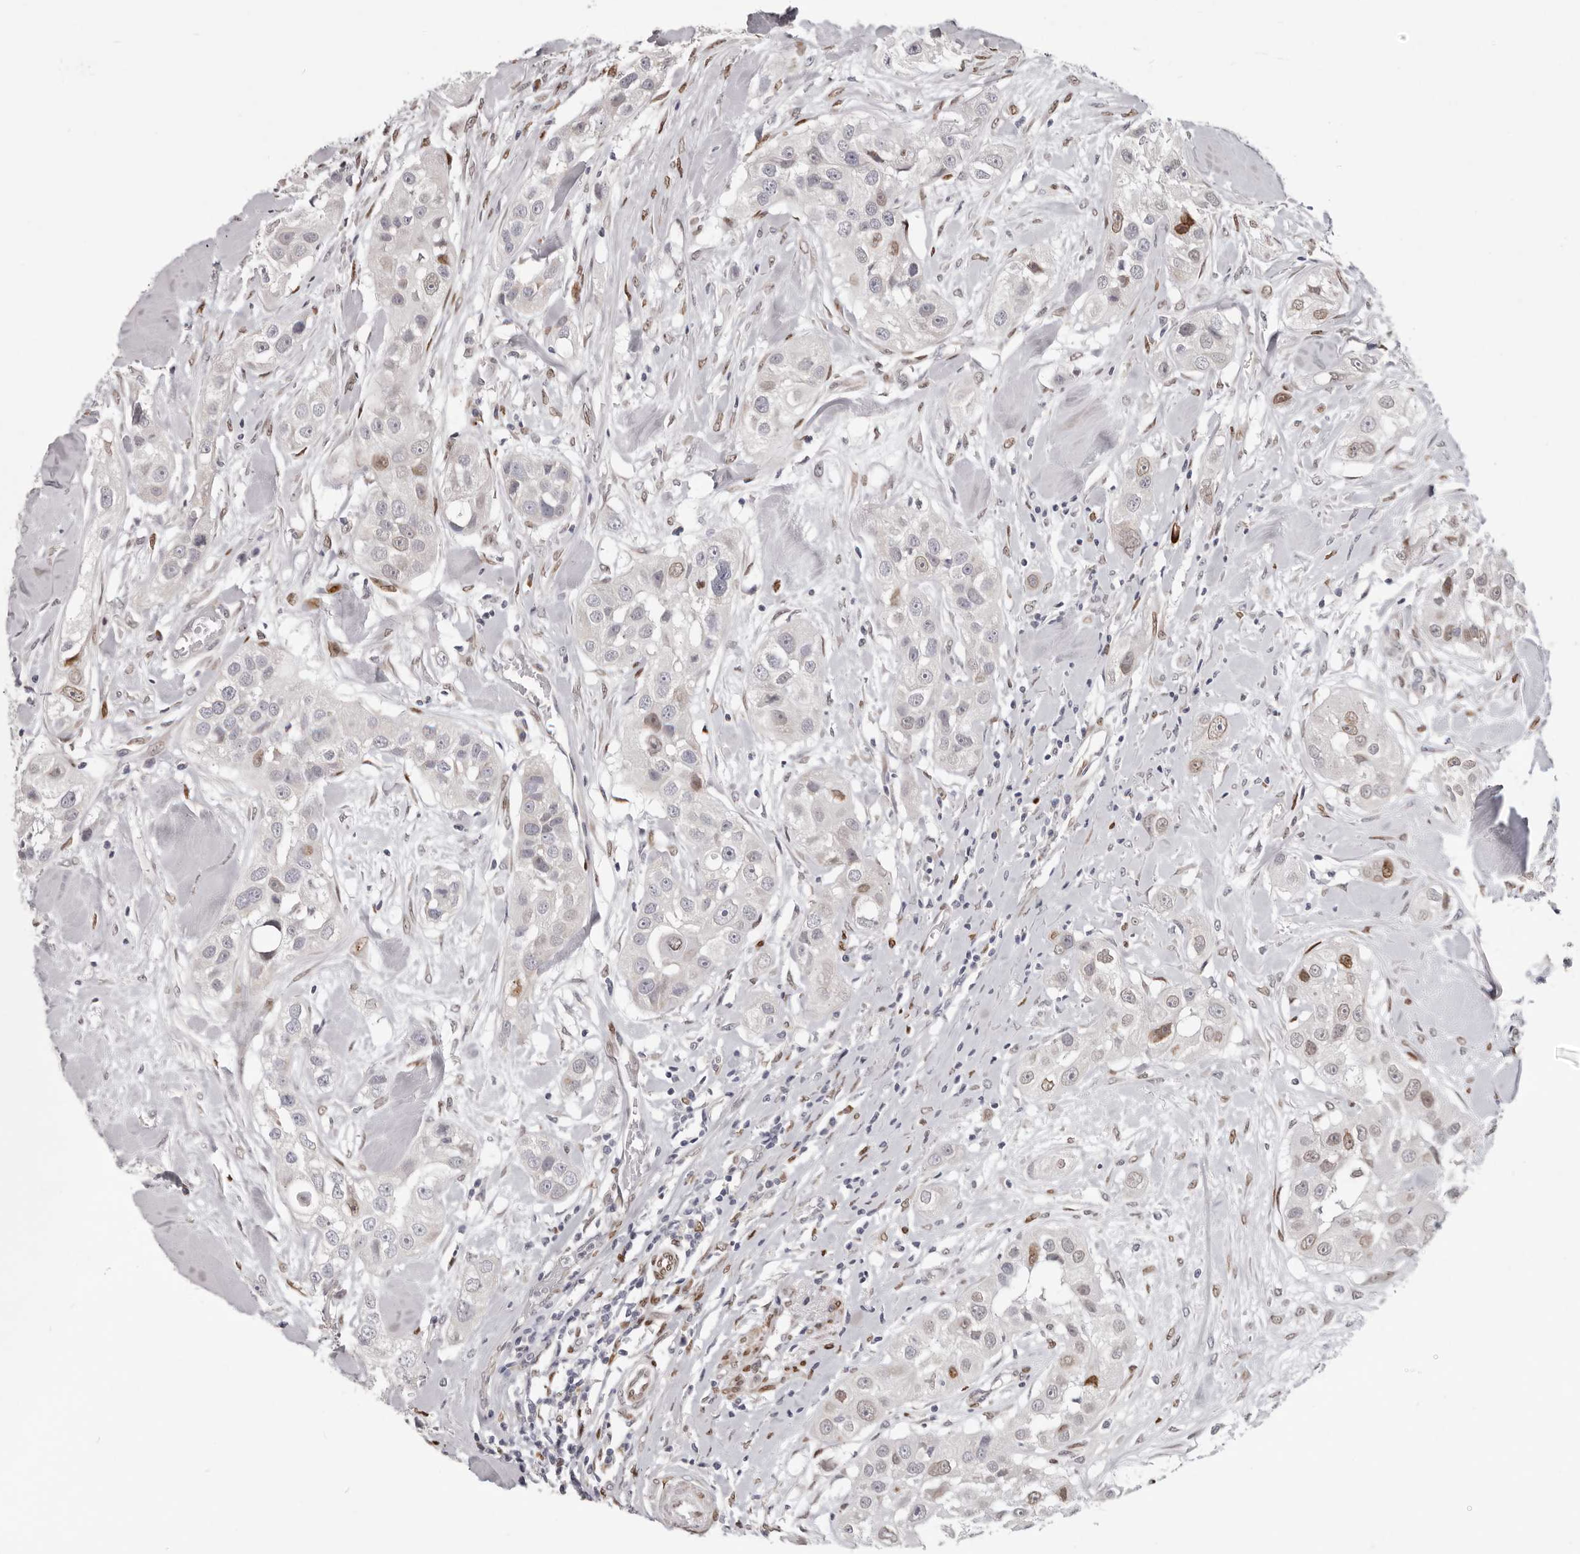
{"staining": {"intensity": "weak", "quantity": "<25%", "location": "nuclear"}, "tissue": "head and neck cancer", "cell_type": "Tumor cells", "image_type": "cancer", "snomed": [{"axis": "morphology", "description": "Normal tissue, NOS"}, {"axis": "morphology", "description": "Squamous cell carcinoma, NOS"}, {"axis": "topography", "description": "Skeletal muscle"}, {"axis": "topography", "description": "Head-Neck"}], "caption": "Immunohistochemical staining of human head and neck cancer shows no significant staining in tumor cells. (DAB immunohistochemistry with hematoxylin counter stain).", "gene": "SRP19", "patient": {"sex": "male", "age": 51}}